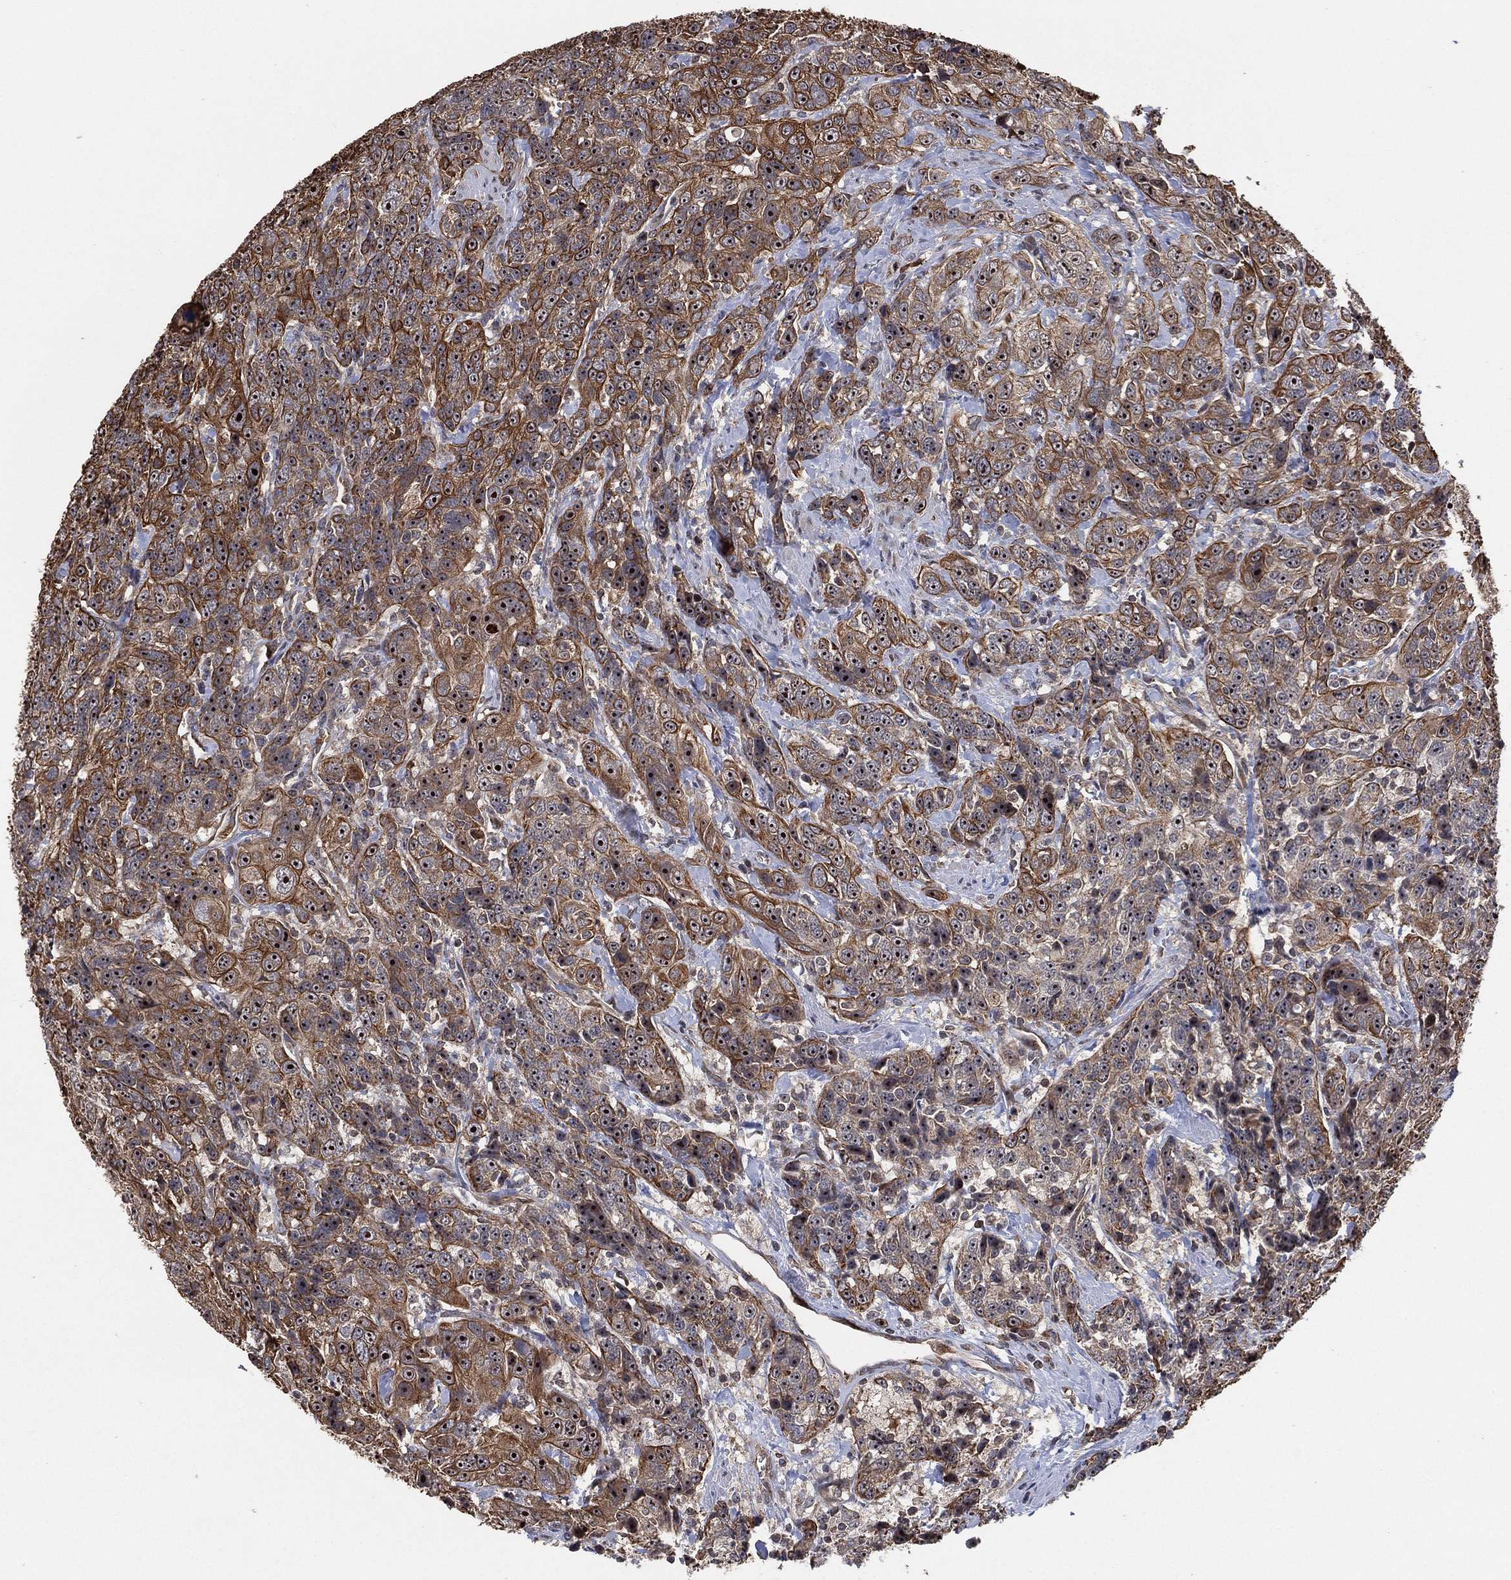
{"staining": {"intensity": "strong", "quantity": ">75%", "location": "cytoplasmic/membranous,nuclear"}, "tissue": "urothelial cancer", "cell_type": "Tumor cells", "image_type": "cancer", "snomed": [{"axis": "morphology", "description": "Urothelial carcinoma, NOS"}, {"axis": "morphology", "description": "Urothelial carcinoma, High grade"}, {"axis": "topography", "description": "Urinary bladder"}], "caption": "A micrograph showing strong cytoplasmic/membranous and nuclear expression in about >75% of tumor cells in urothelial cancer, as visualized by brown immunohistochemical staining.", "gene": "TMCO1", "patient": {"sex": "female", "age": 73}}